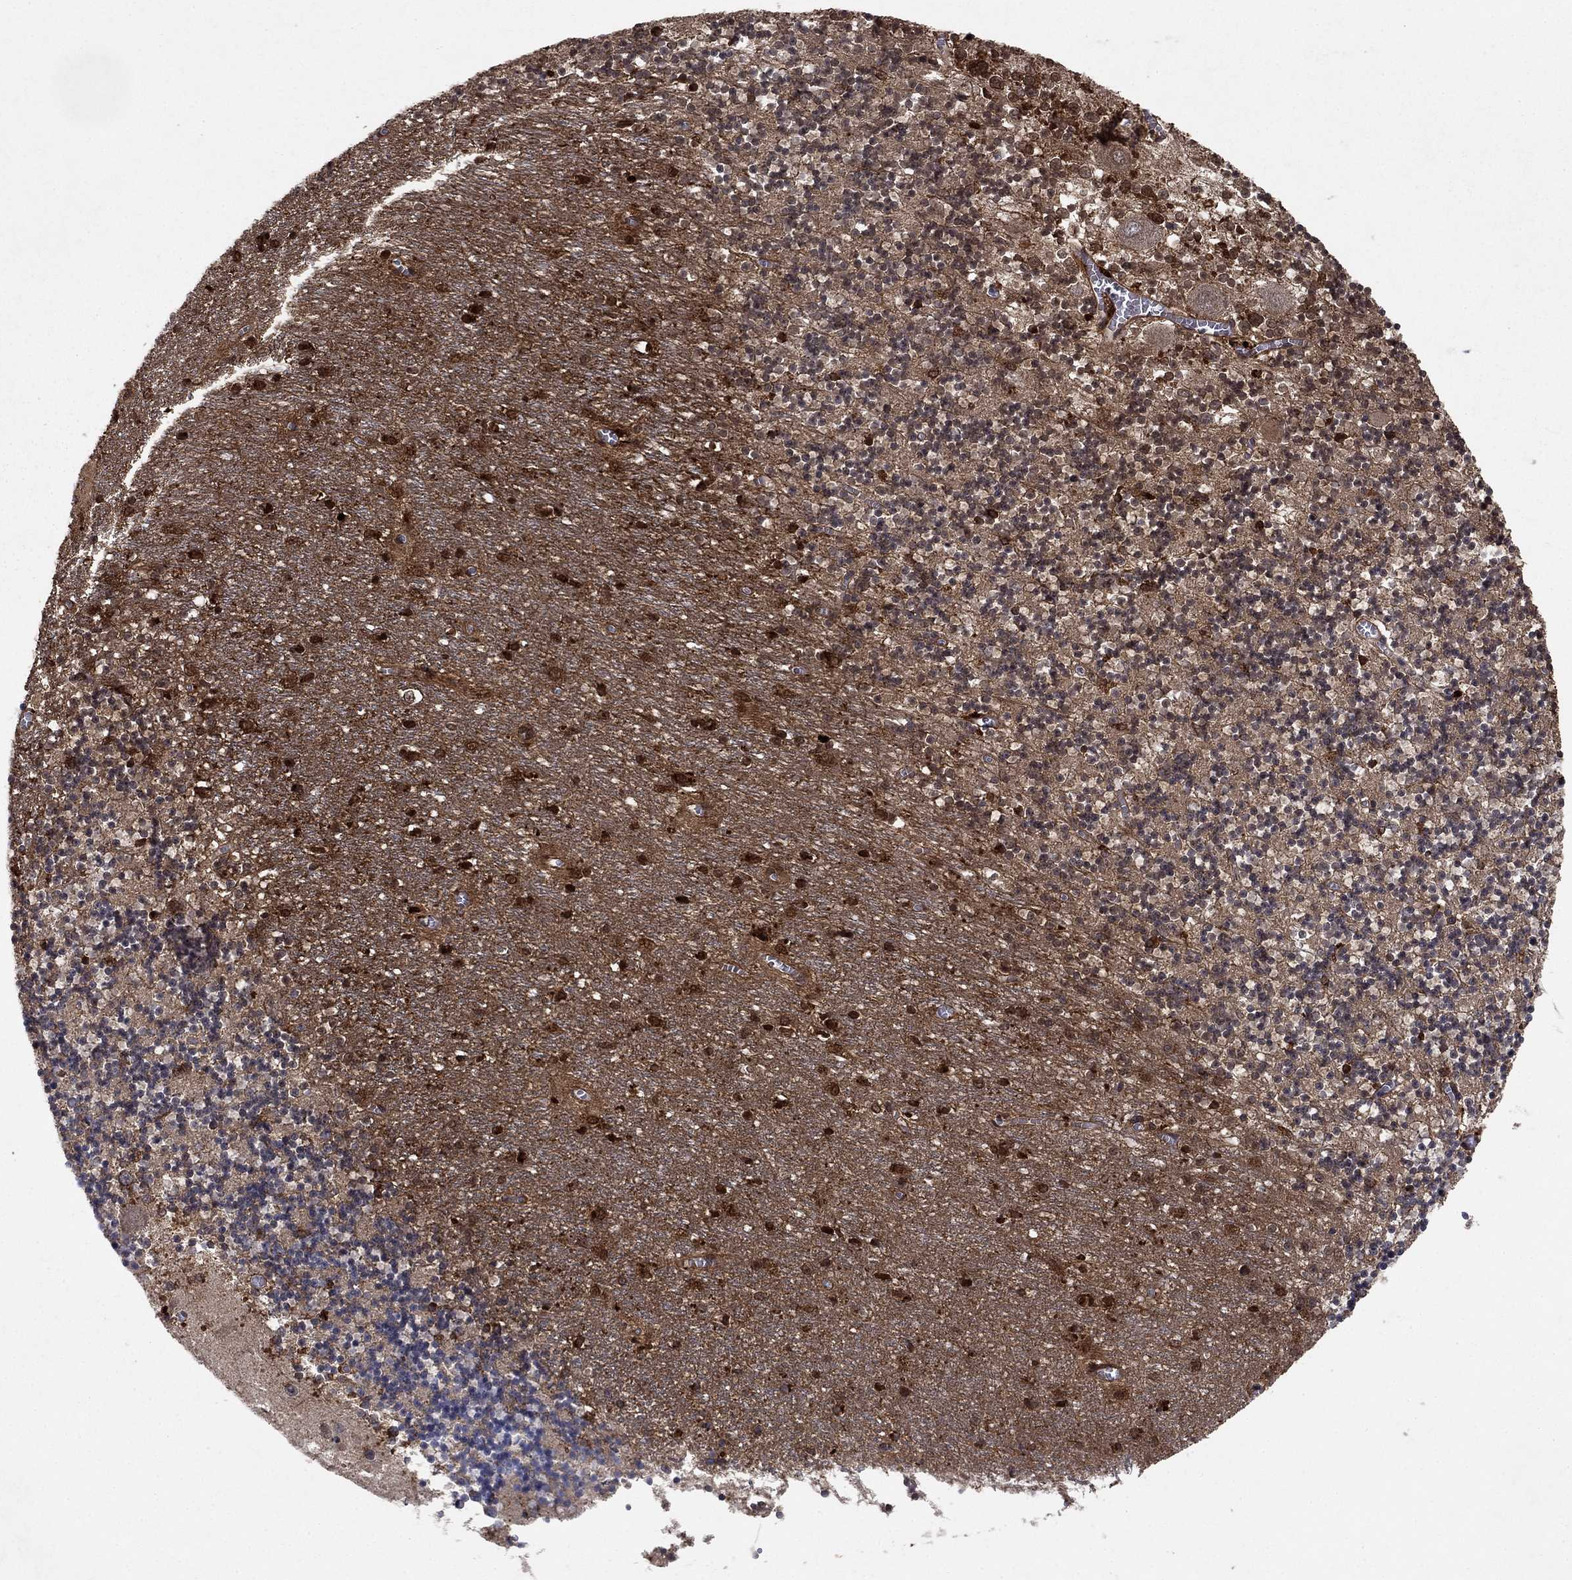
{"staining": {"intensity": "strong", "quantity": "<25%", "location": "cytoplasmic/membranous,nuclear"}, "tissue": "cerebellum", "cell_type": "Cells in granular layer", "image_type": "normal", "snomed": [{"axis": "morphology", "description": "Normal tissue, NOS"}, {"axis": "topography", "description": "Cerebellum"}], "caption": "IHC photomicrograph of normal cerebellum: cerebellum stained using IHC reveals medium levels of strong protein expression localized specifically in the cytoplasmic/membranous,nuclear of cells in granular layer, appearing as a cytoplasmic/membranous,nuclear brown color.", "gene": "PTGDS", "patient": {"sex": "female", "age": 64}}